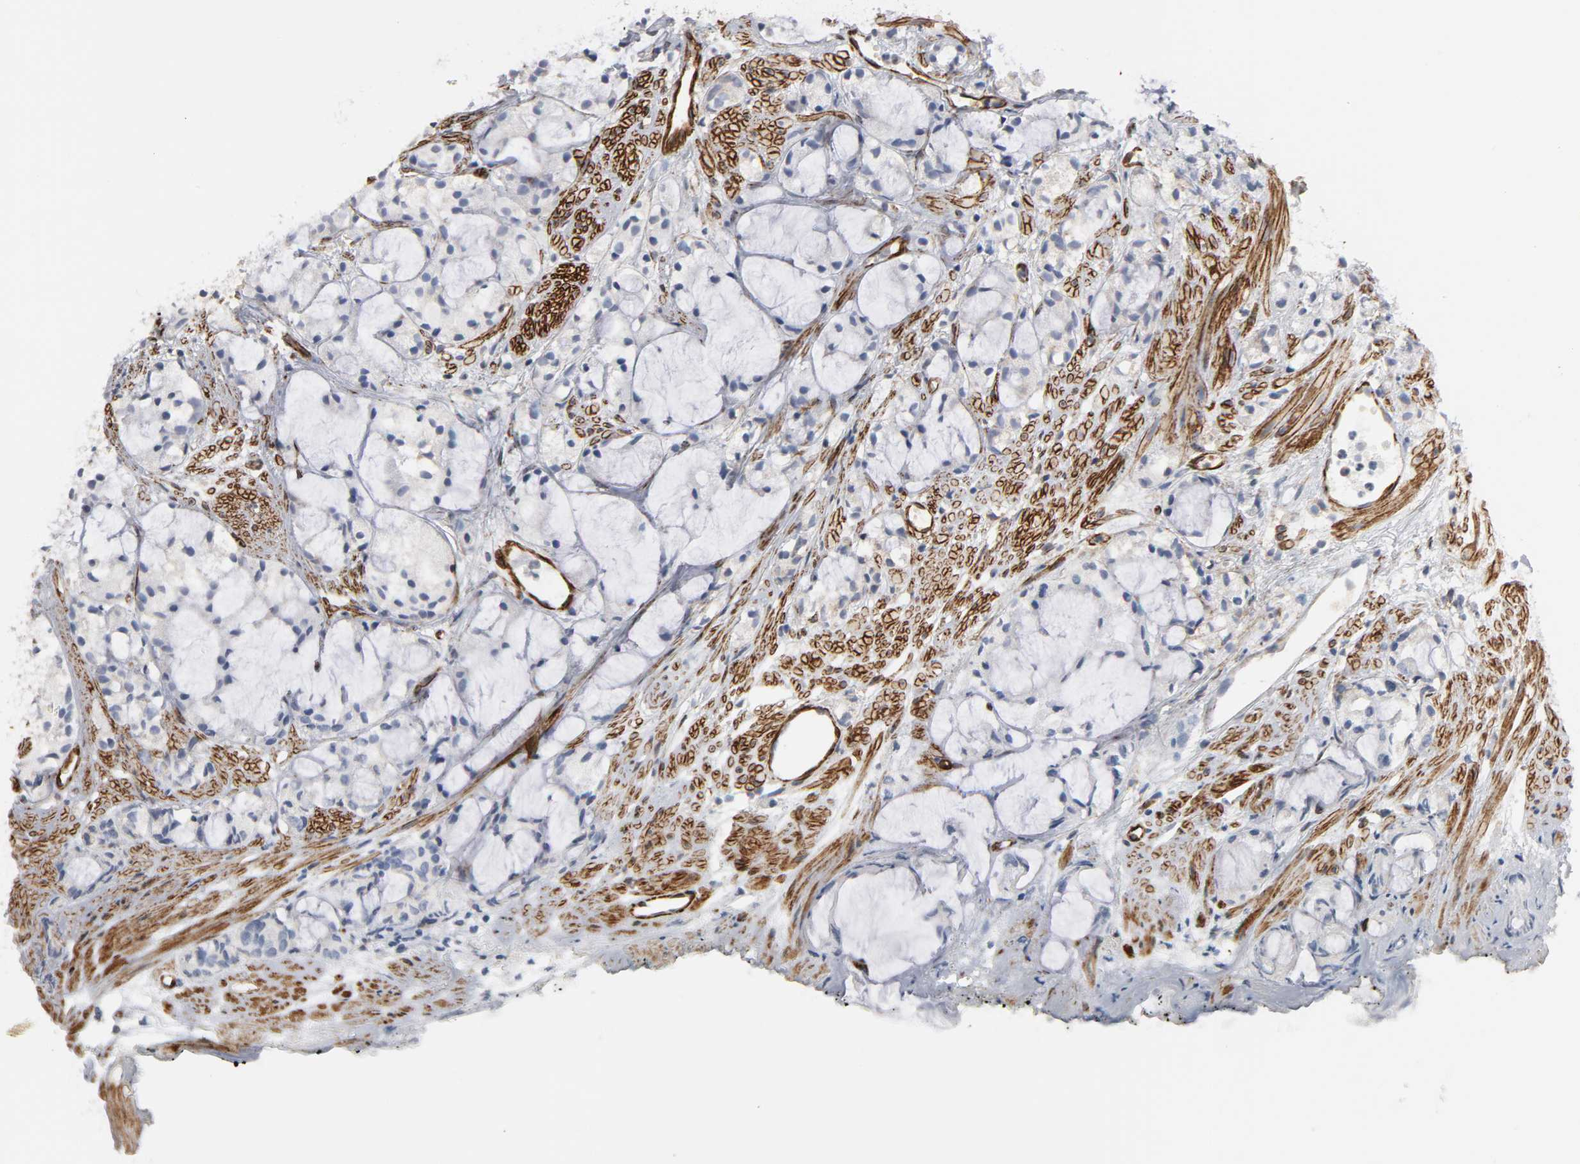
{"staining": {"intensity": "negative", "quantity": "none", "location": "none"}, "tissue": "prostate cancer", "cell_type": "Tumor cells", "image_type": "cancer", "snomed": [{"axis": "morphology", "description": "Adenocarcinoma, High grade"}, {"axis": "topography", "description": "Prostate"}], "caption": "A high-resolution histopathology image shows immunohistochemistry staining of prostate cancer, which demonstrates no significant expression in tumor cells. The staining was performed using DAB (3,3'-diaminobenzidine) to visualize the protein expression in brown, while the nuclei were stained in blue with hematoxylin (Magnification: 20x).", "gene": "GNG2", "patient": {"sex": "male", "age": 85}}